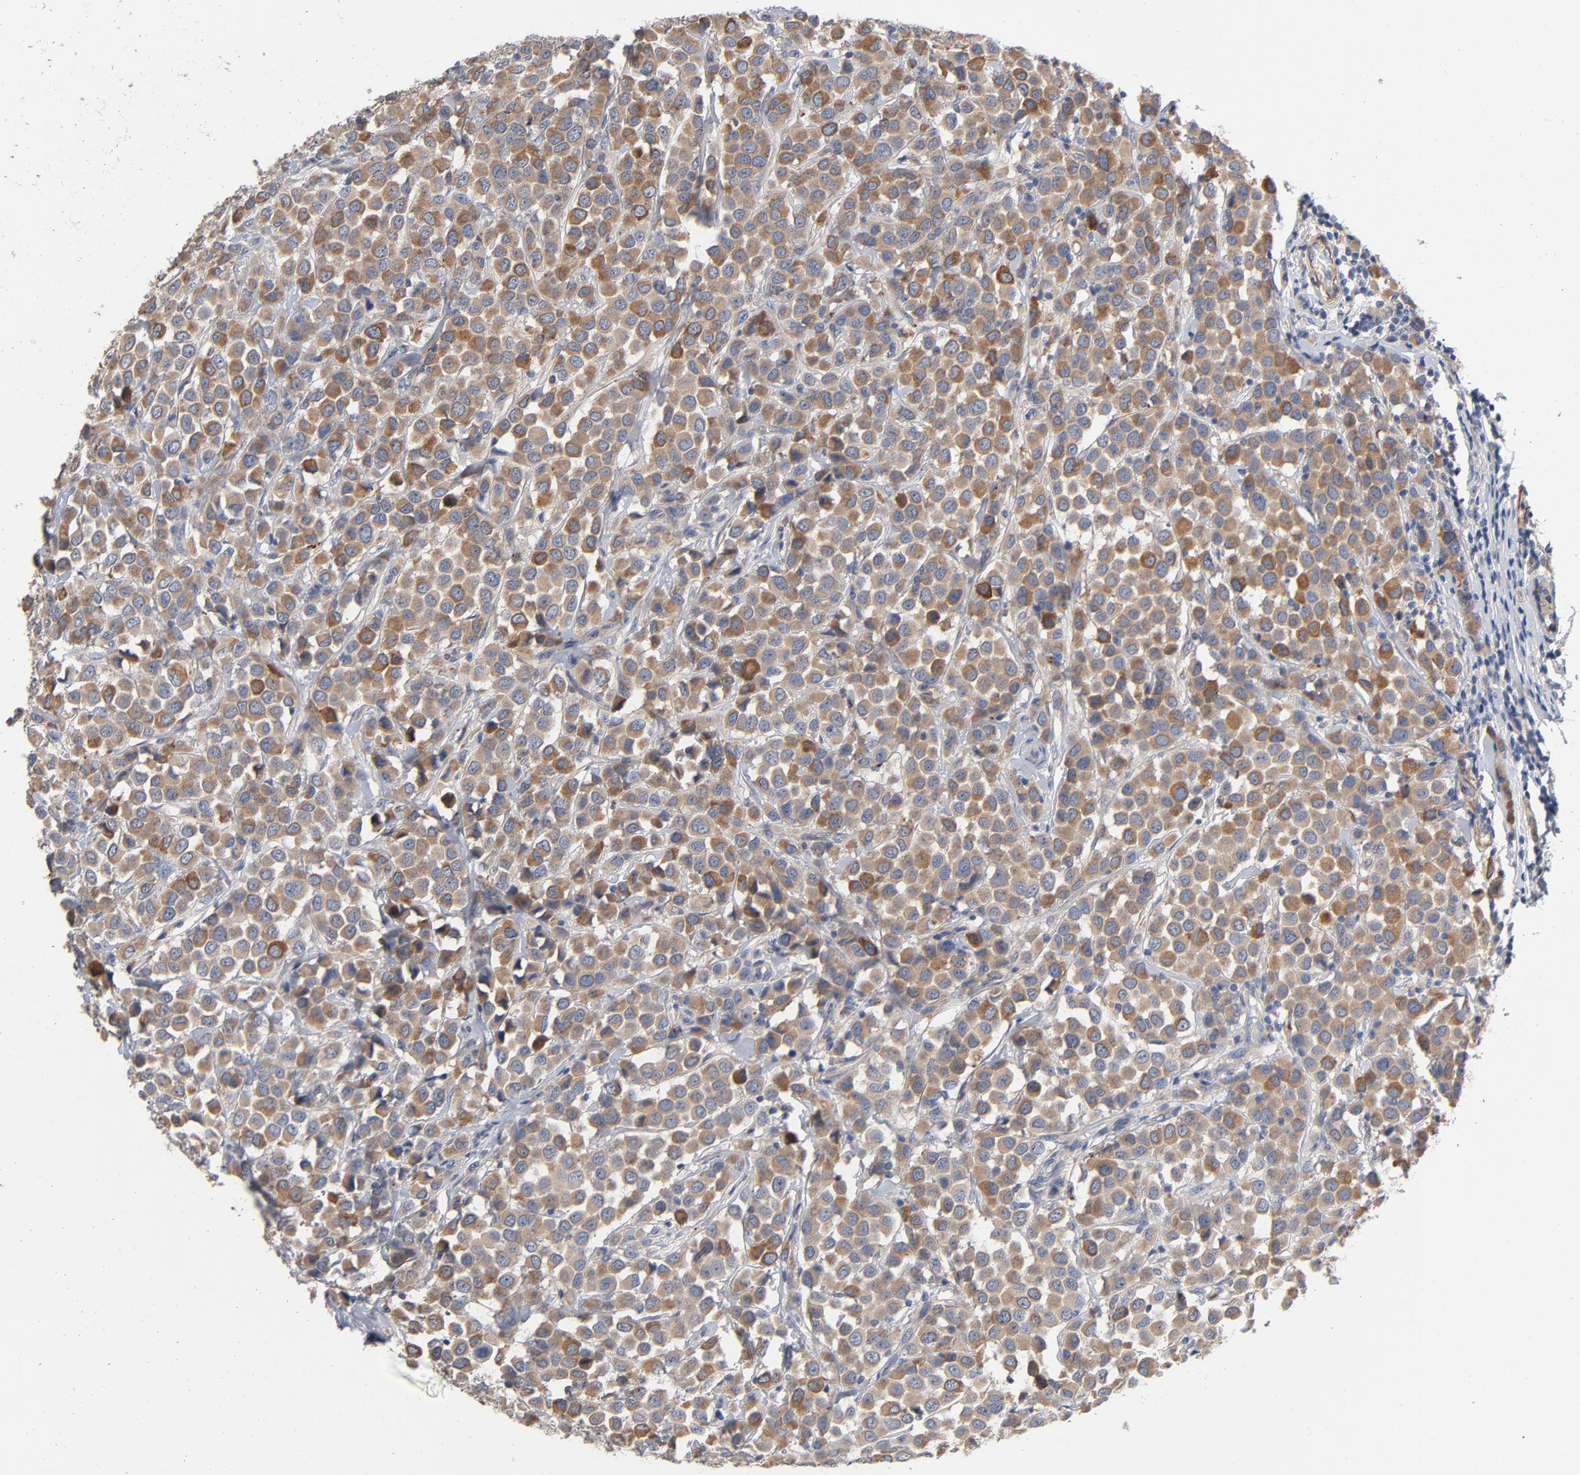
{"staining": {"intensity": "moderate", "quantity": ">75%", "location": "cytoplasmic/membranous"}, "tissue": "breast cancer", "cell_type": "Tumor cells", "image_type": "cancer", "snomed": [{"axis": "morphology", "description": "Duct carcinoma"}, {"axis": "topography", "description": "Breast"}], "caption": "A brown stain shows moderate cytoplasmic/membranous expression of a protein in intraductal carcinoma (breast) tumor cells. (DAB (3,3'-diaminobenzidine) = brown stain, brightfield microscopy at high magnification).", "gene": "CCDC134", "patient": {"sex": "female", "age": 61}}